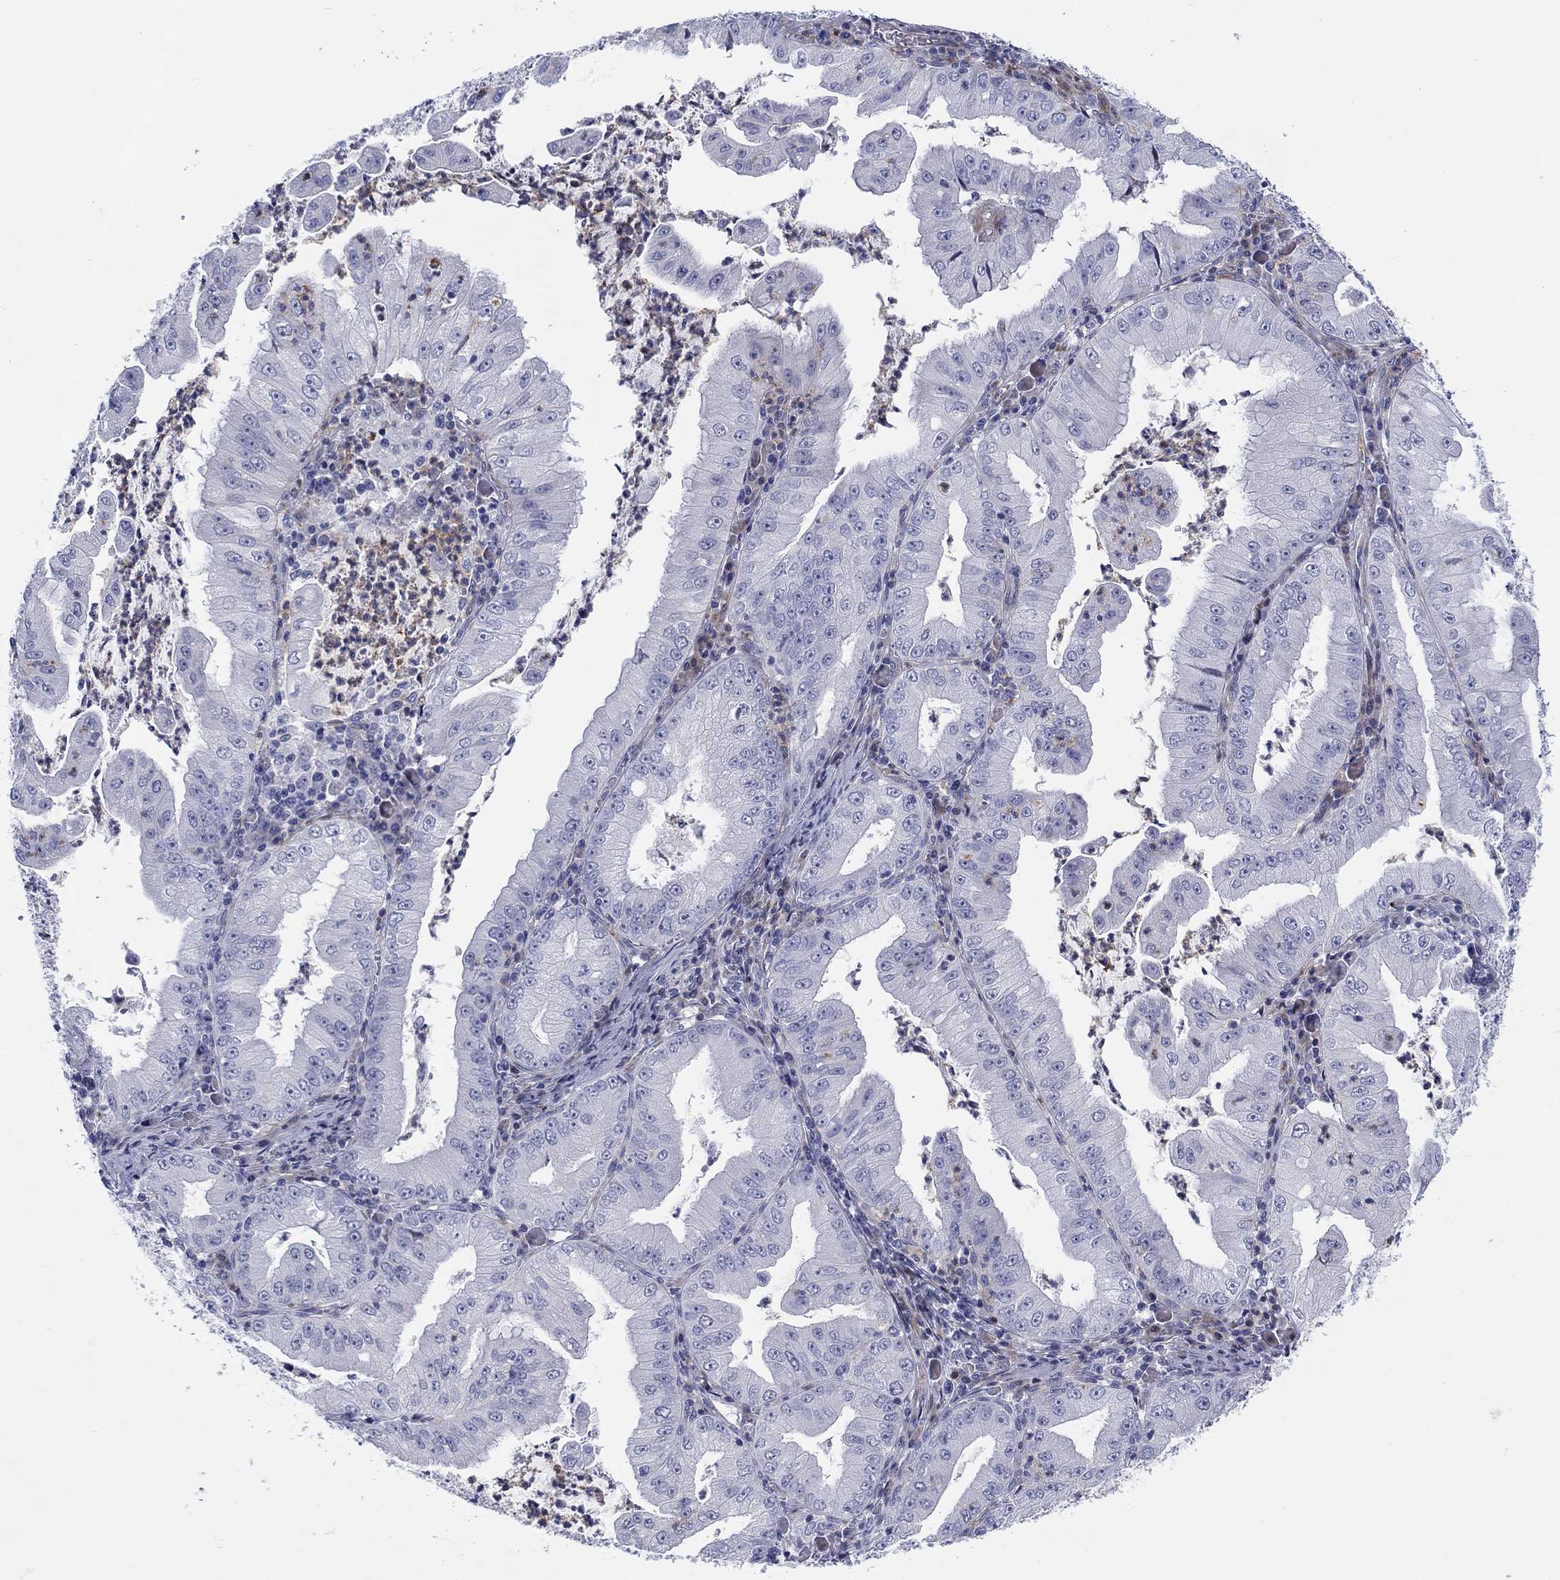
{"staining": {"intensity": "negative", "quantity": "none", "location": "none"}, "tissue": "stomach cancer", "cell_type": "Tumor cells", "image_type": "cancer", "snomed": [{"axis": "morphology", "description": "Adenocarcinoma, NOS"}, {"axis": "topography", "description": "Stomach"}], "caption": "Immunohistochemical staining of adenocarcinoma (stomach) exhibits no significant expression in tumor cells.", "gene": "ARHGAP36", "patient": {"sex": "male", "age": 76}}